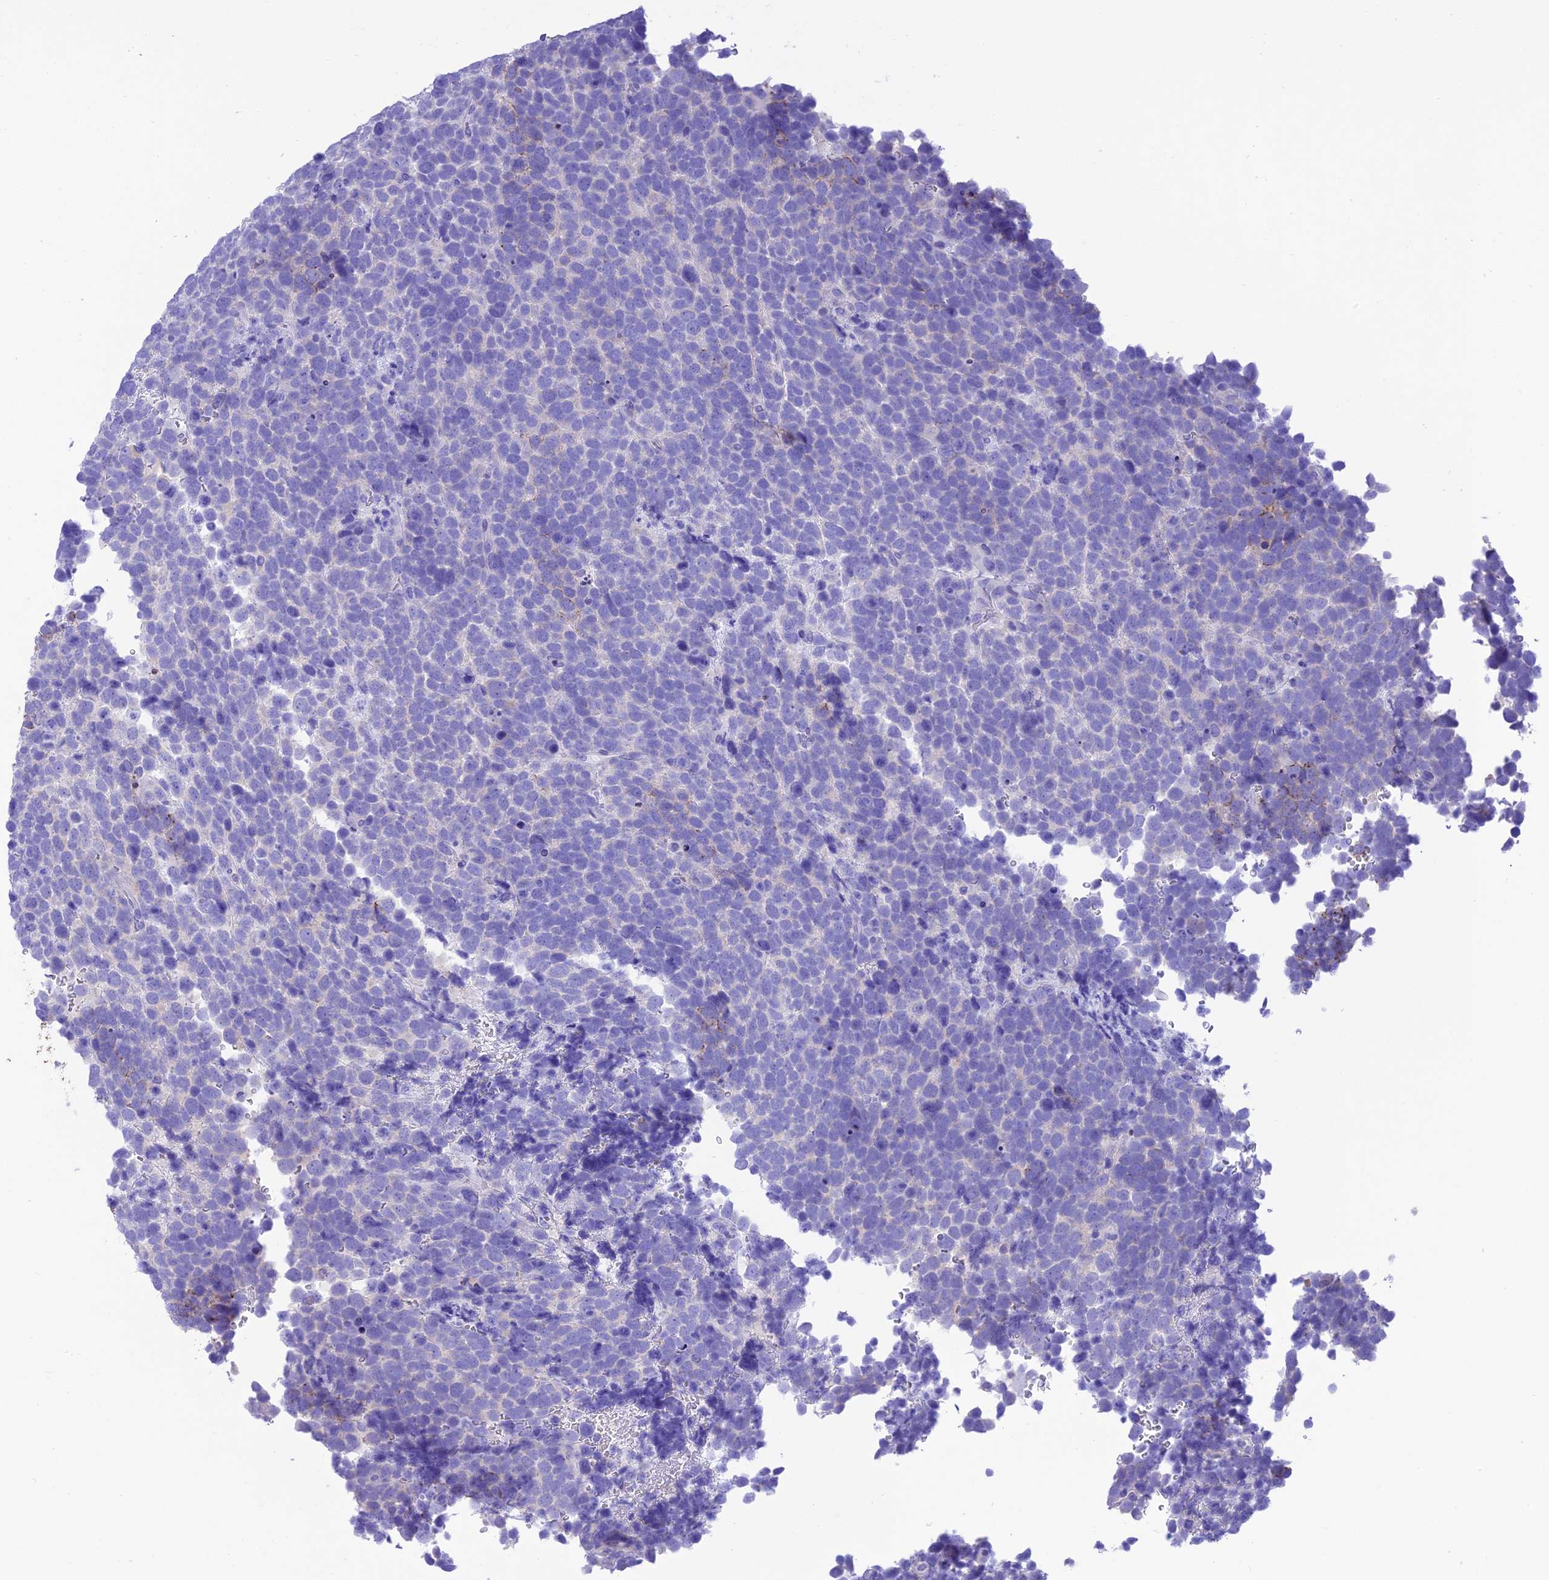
{"staining": {"intensity": "negative", "quantity": "none", "location": "none"}, "tissue": "urothelial cancer", "cell_type": "Tumor cells", "image_type": "cancer", "snomed": [{"axis": "morphology", "description": "Urothelial carcinoma, High grade"}, {"axis": "topography", "description": "Urinary bladder"}], "caption": "Immunohistochemistry of urothelial cancer exhibits no expression in tumor cells. (IHC, brightfield microscopy, high magnification).", "gene": "VPS52", "patient": {"sex": "female", "age": 82}}